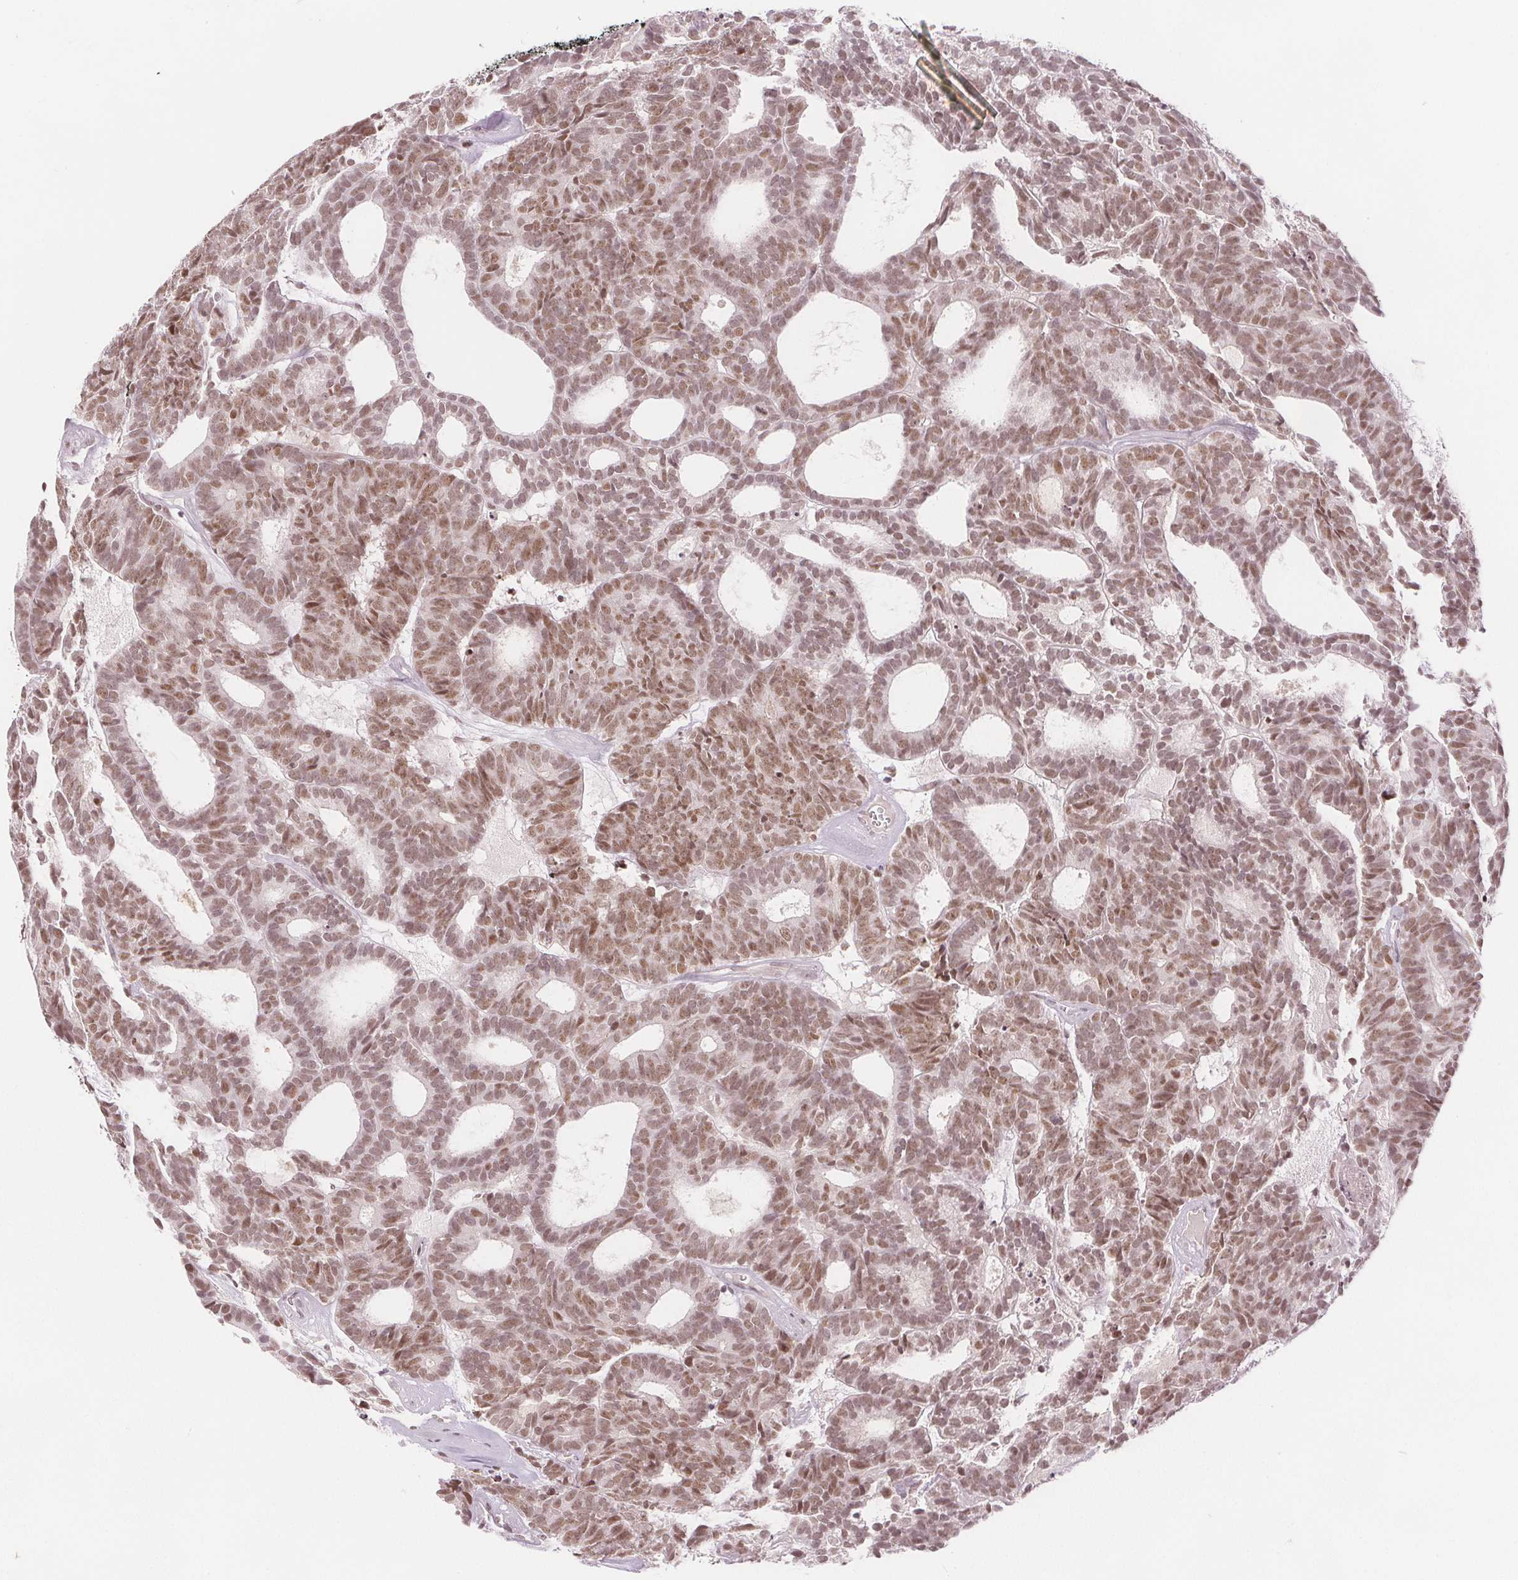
{"staining": {"intensity": "moderate", "quantity": ">75%", "location": "nuclear"}, "tissue": "head and neck cancer", "cell_type": "Tumor cells", "image_type": "cancer", "snomed": [{"axis": "morphology", "description": "Adenocarcinoma, NOS"}, {"axis": "topography", "description": "Head-Neck"}], "caption": "Immunohistochemical staining of head and neck cancer (adenocarcinoma) shows medium levels of moderate nuclear protein positivity in about >75% of tumor cells.", "gene": "DEK", "patient": {"sex": "female", "age": 81}}